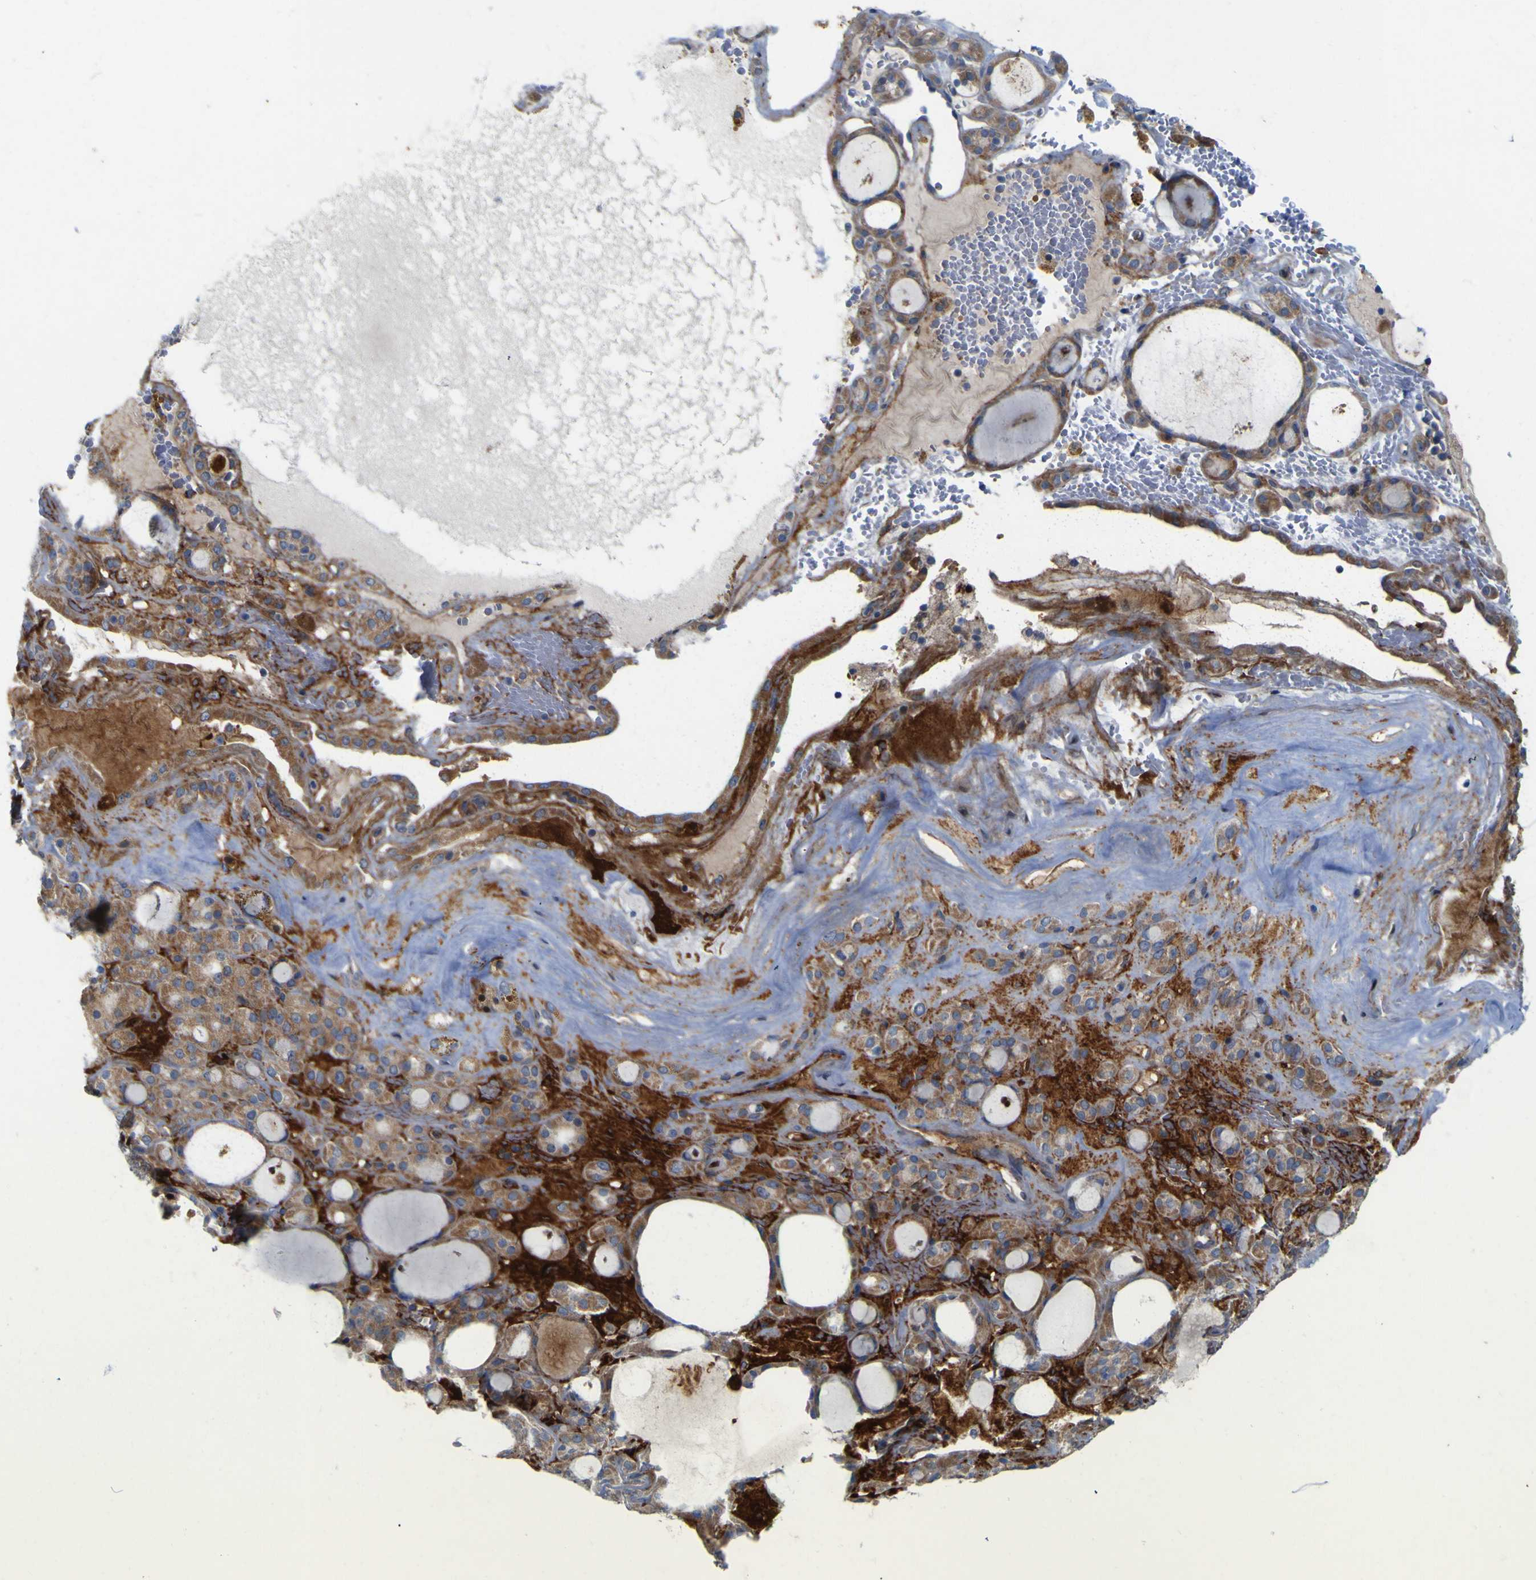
{"staining": {"intensity": "moderate", "quantity": "25%-75%", "location": "cytoplasmic/membranous"}, "tissue": "thyroid gland", "cell_type": "Glandular cells", "image_type": "normal", "snomed": [{"axis": "morphology", "description": "Normal tissue, NOS"}, {"axis": "morphology", "description": "Carcinoma, NOS"}, {"axis": "topography", "description": "Thyroid gland"}], "caption": "Brown immunohistochemical staining in normal human thyroid gland reveals moderate cytoplasmic/membranous positivity in about 25%-75% of glandular cells.", "gene": "NAV1", "patient": {"sex": "female", "age": 86}}